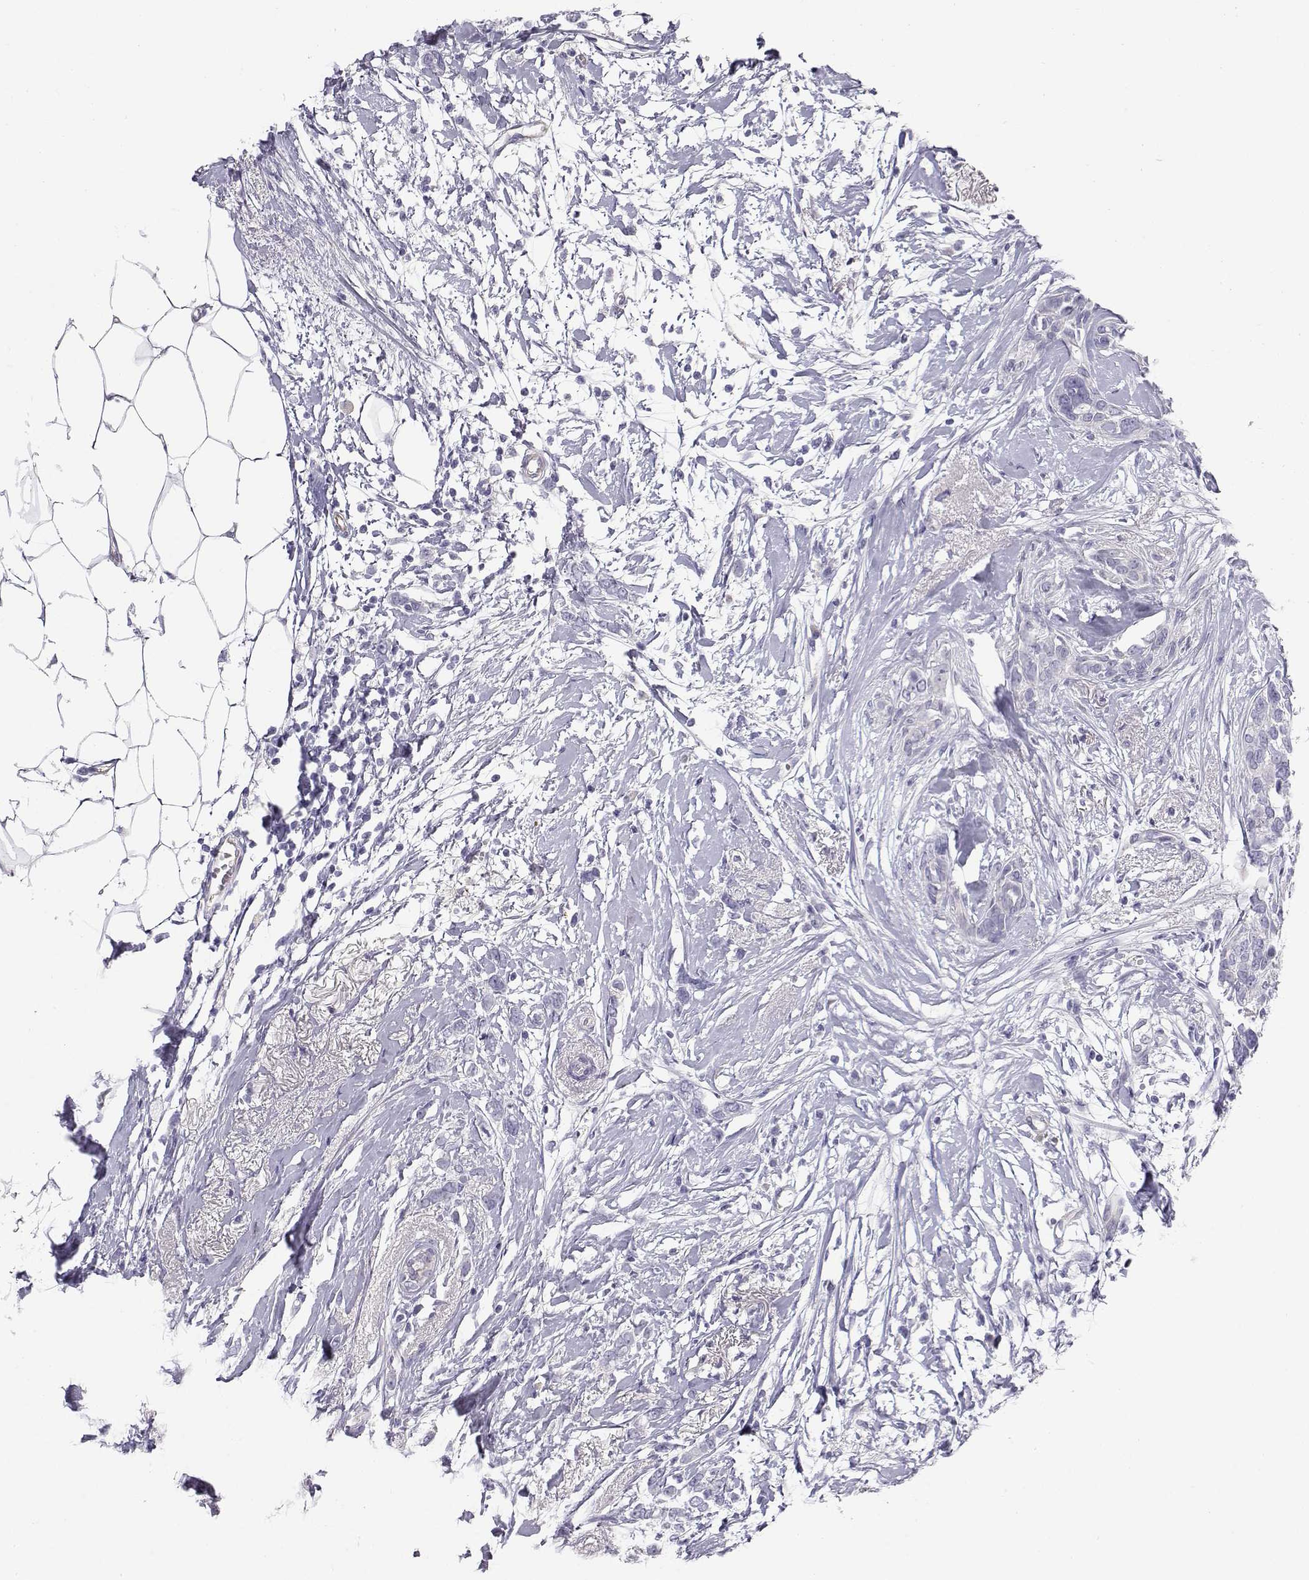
{"staining": {"intensity": "negative", "quantity": "none", "location": "none"}, "tissue": "breast cancer", "cell_type": "Tumor cells", "image_type": "cancer", "snomed": [{"axis": "morphology", "description": "Duct carcinoma"}, {"axis": "topography", "description": "Breast"}], "caption": "Protein analysis of breast infiltrating ductal carcinoma exhibits no significant expression in tumor cells.", "gene": "RNASE12", "patient": {"sex": "female", "age": 40}}